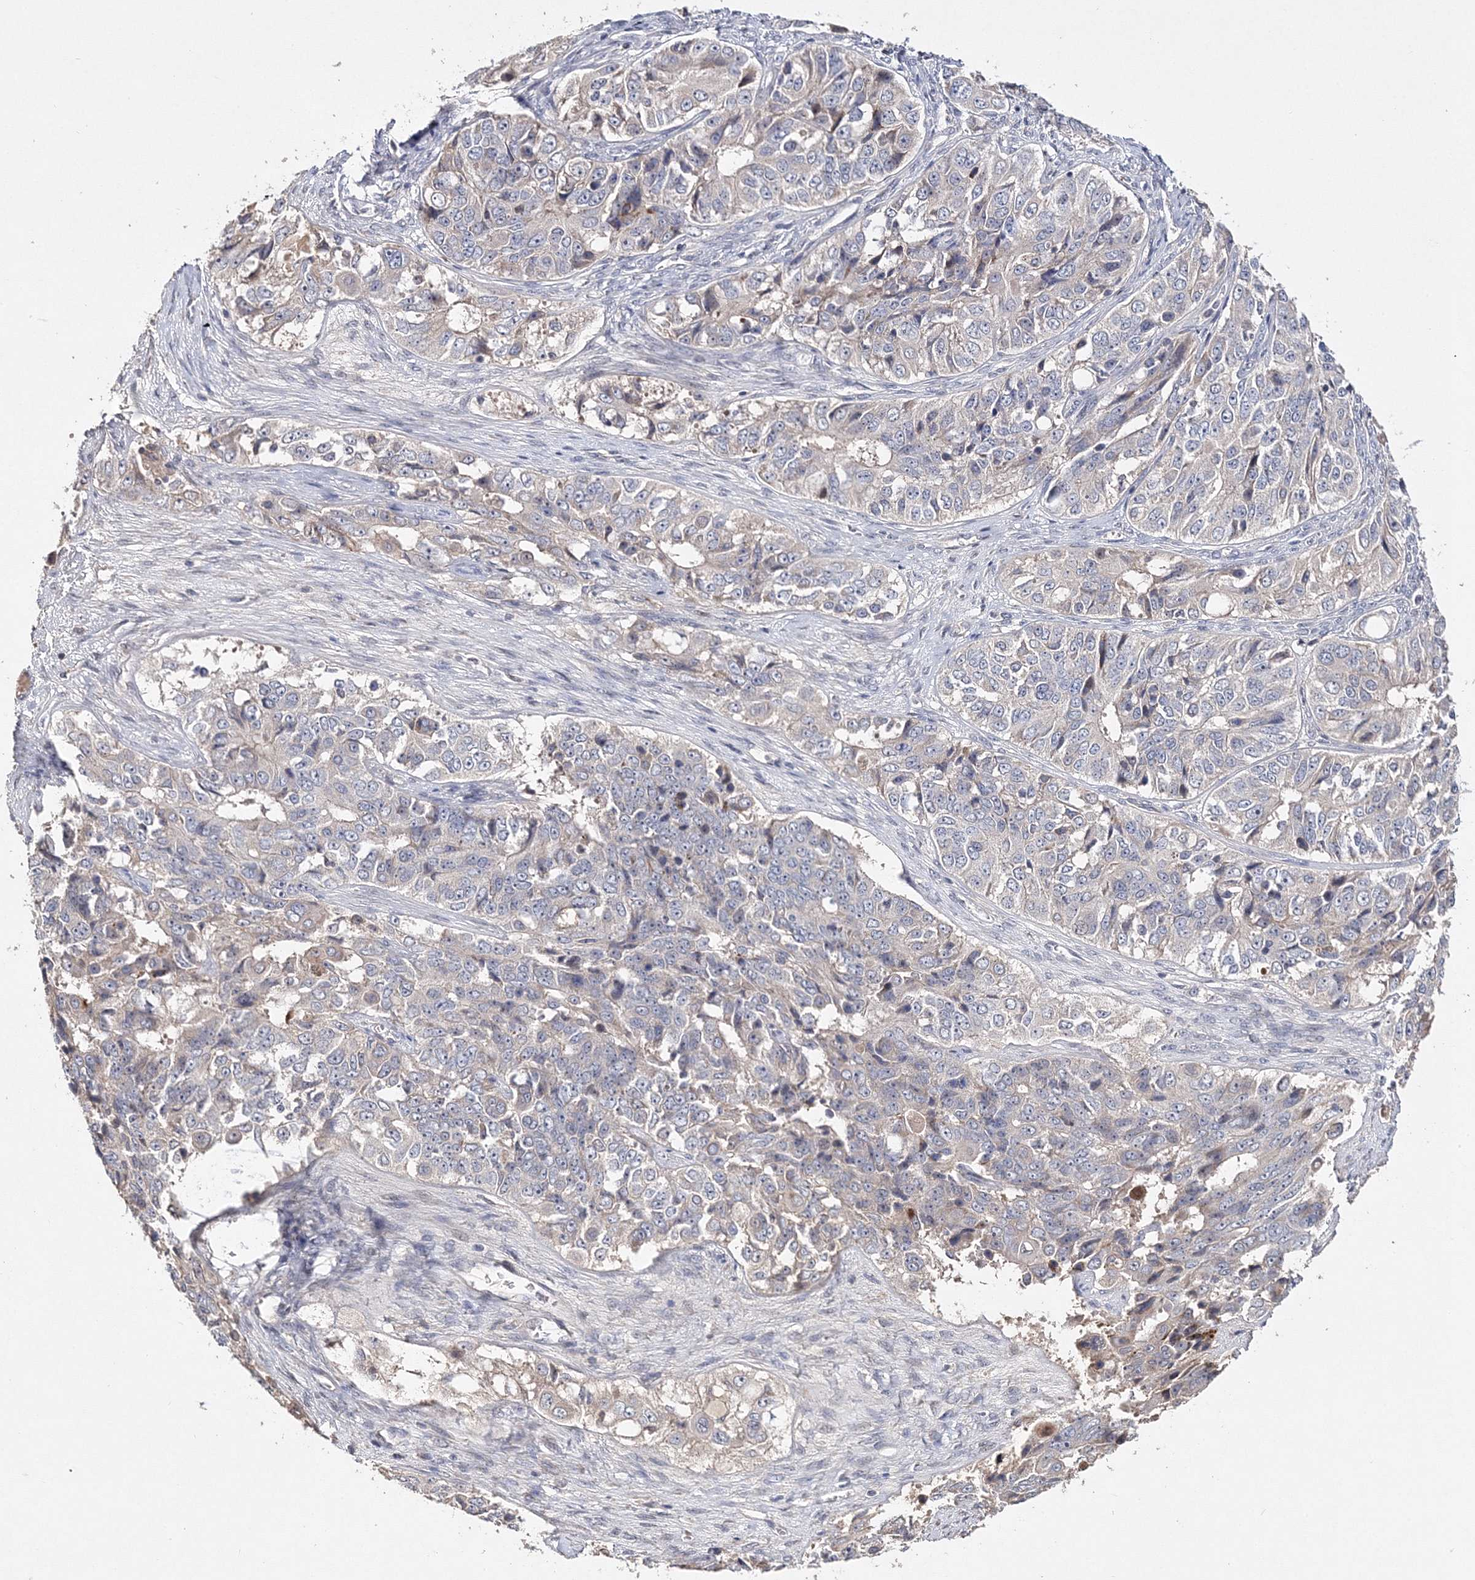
{"staining": {"intensity": "negative", "quantity": "none", "location": "none"}, "tissue": "ovarian cancer", "cell_type": "Tumor cells", "image_type": "cancer", "snomed": [{"axis": "morphology", "description": "Carcinoma, endometroid"}, {"axis": "topography", "description": "Ovary"}], "caption": "Human ovarian cancer (endometroid carcinoma) stained for a protein using IHC demonstrates no positivity in tumor cells.", "gene": "GJB5", "patient": {"sex": "female", "age": 51}}